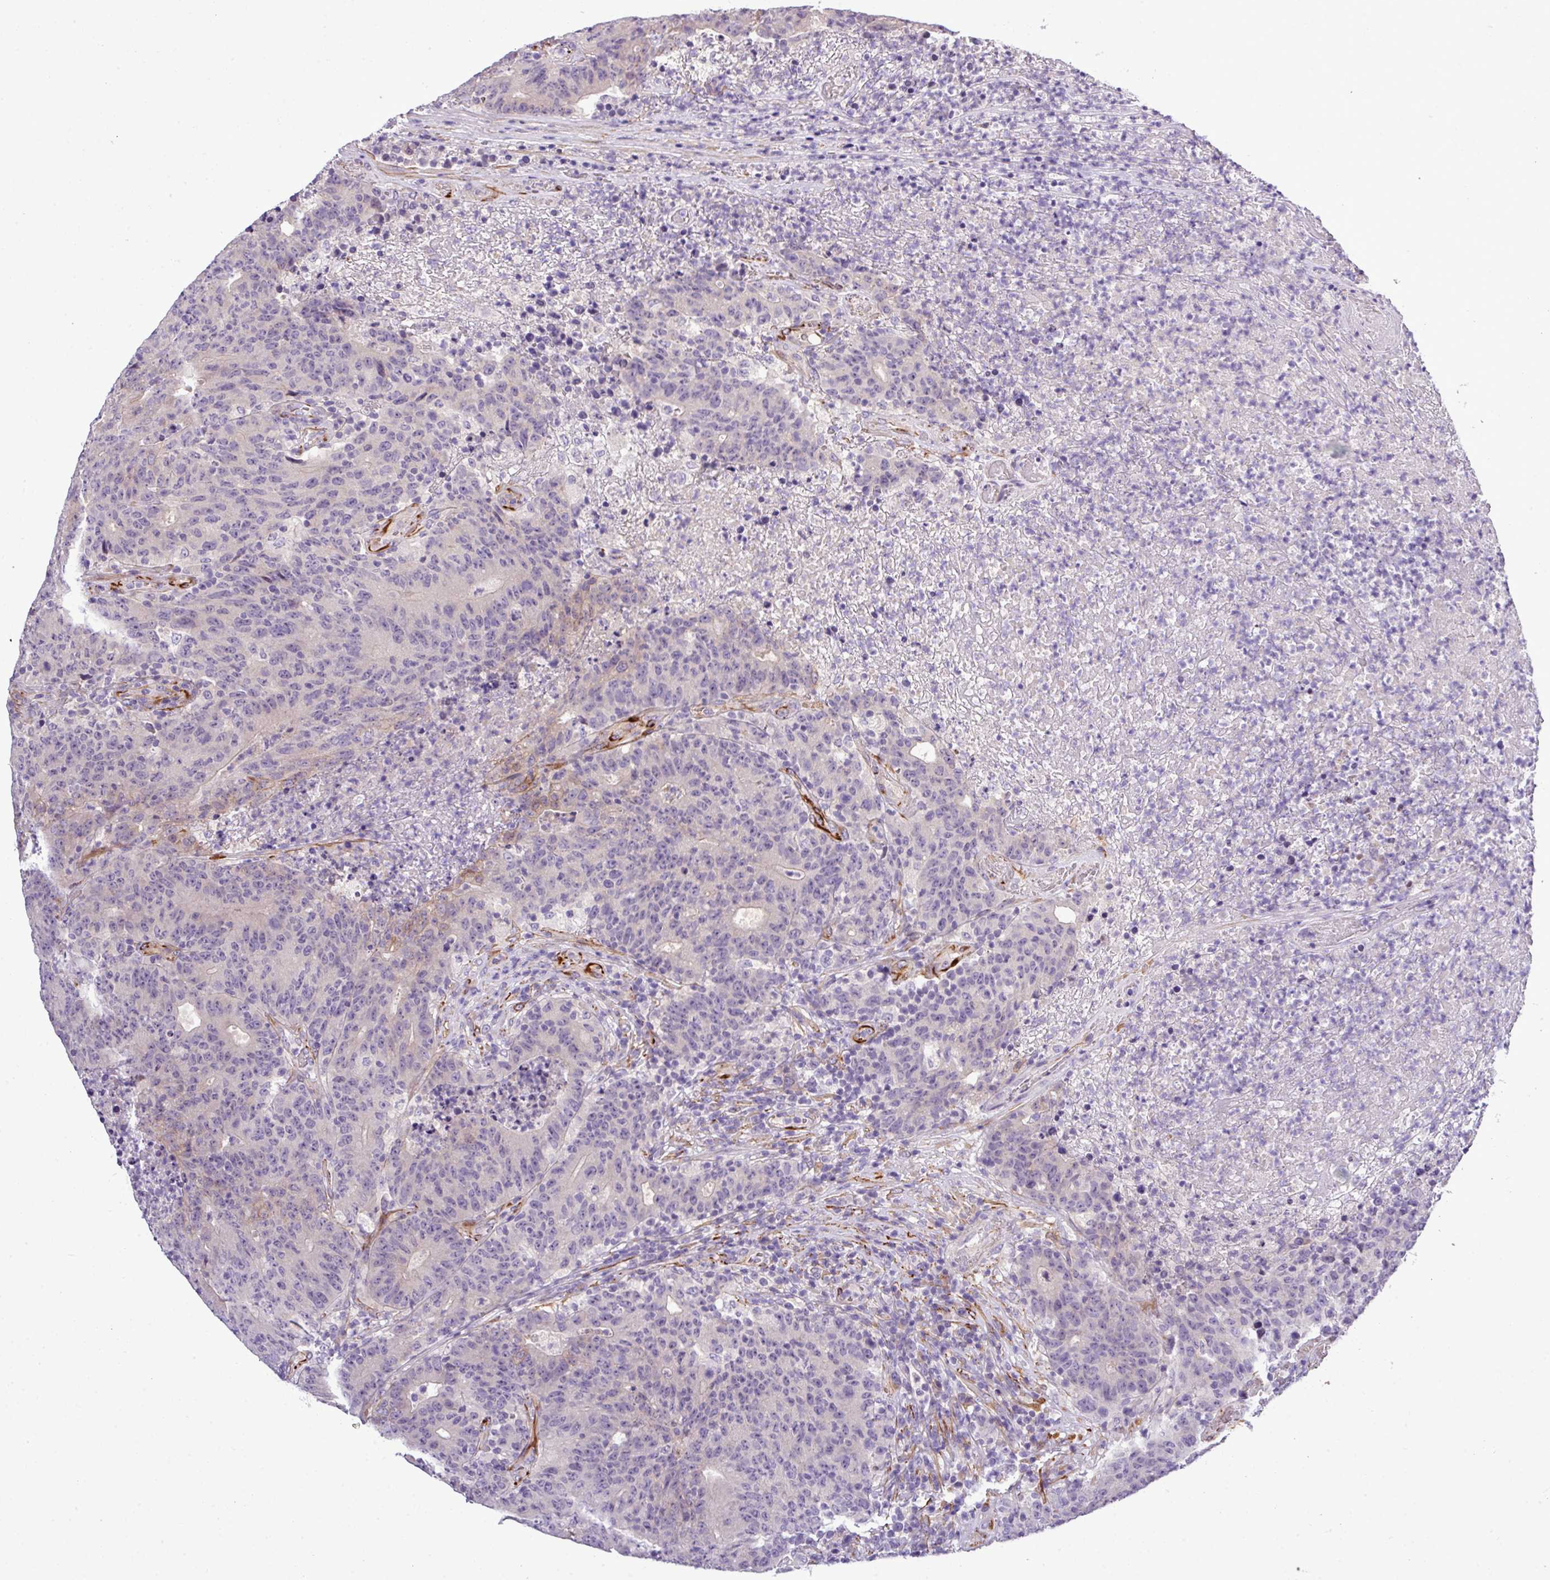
{"staining": {"intensity": "negative", "quantity": "none", "location": "none"}, "tissue": "colorectal cancer", "cell_type": "Tumor cells", "image_type": "cancer", "snomed": [{"axis": "morphology", "description": "Adenocarcinoma, NOS"}, {"axis": "topography", "description": "Colon"}], "caption": "Tumor cells are negative for brown protein staining in adenocarcinoma (colorectal).", "gene": "PARD6A", "patient": {"sex": "female", "age": 75}}